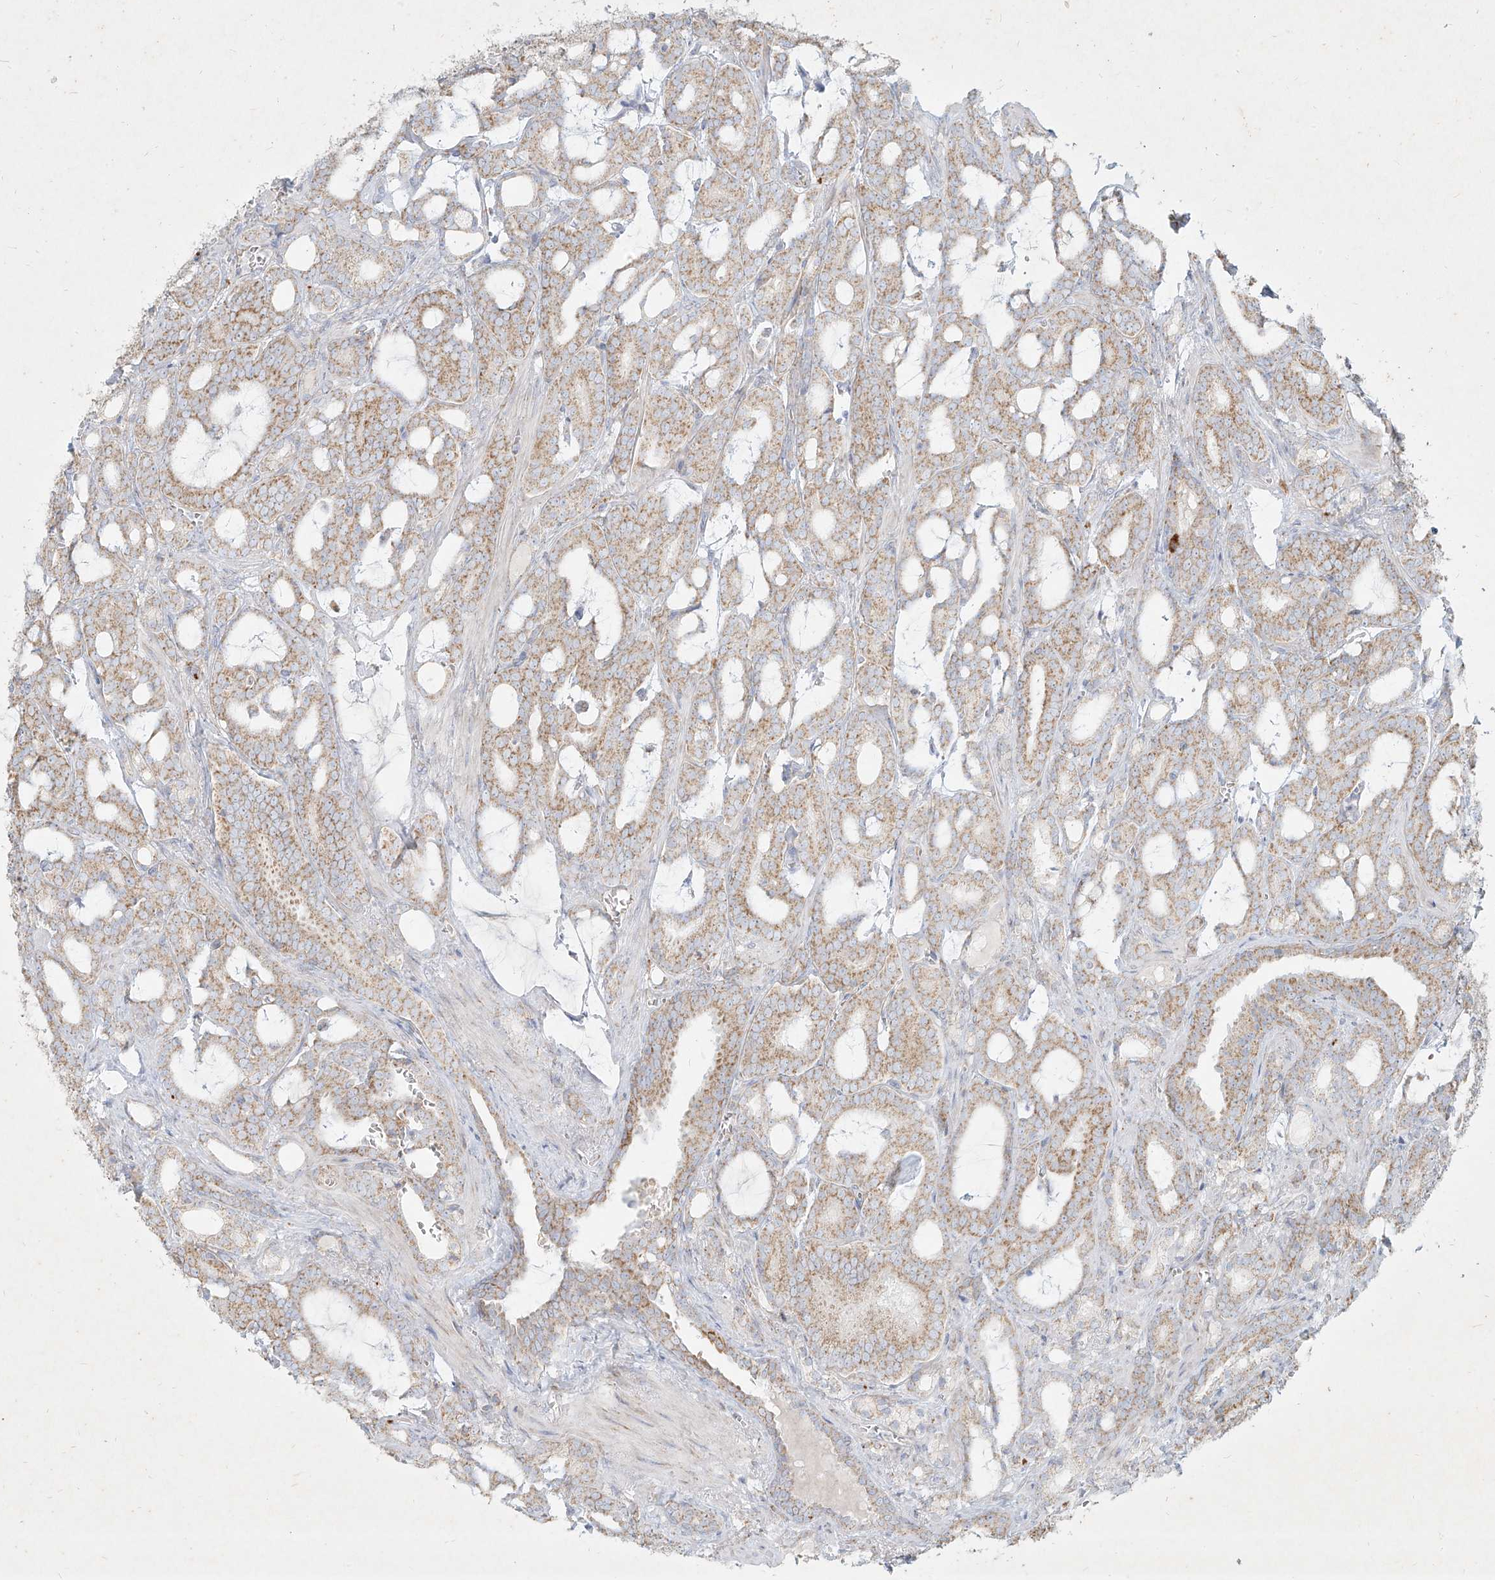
{"staining": {"intensity": "weak", "quantity": "25%-75%", "location": "cytoplasmic/membranous"}, "tissue": "prostate cancer", "cell_type": "Tumor cells", "image_type": "cancer", "snomed": [{"axis": "morphology", "description": "Adenocarcinoma, High grade"}, {"axis": "topography", "description": "Prostate and seminal vesicle, NOS"}], "caption": "Immunohistochemistry of human high-grade adenocarcinoma (prostate) shows low levels of weak cytoplasmic/membranous positivity in approximately 25%-75% of tumor cells.", "gene": "MTX2", "patient": {"sex": "male", "age": 67}}